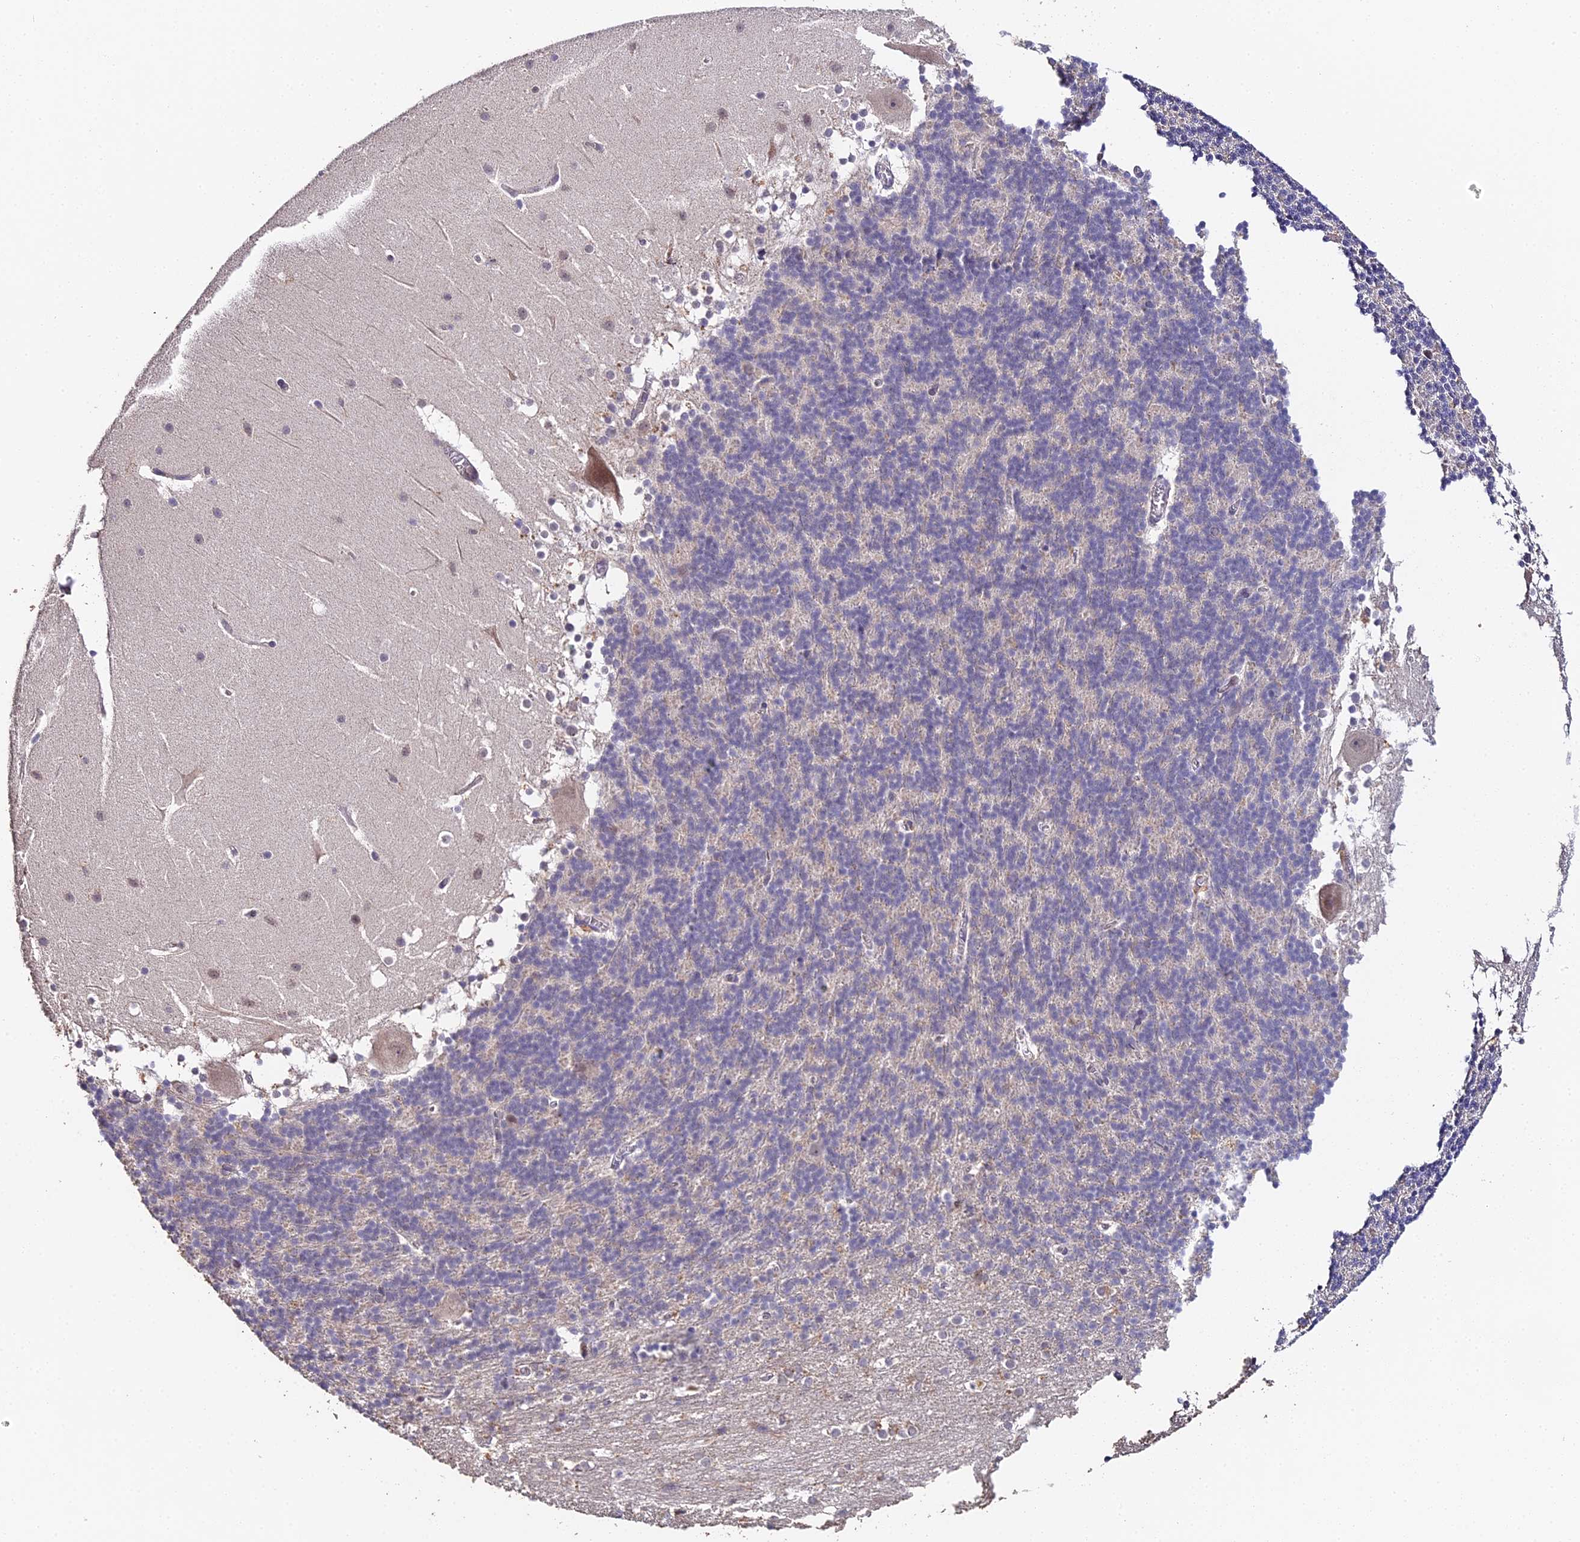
{"staining": {"intensity": "negative", "quantity": "none", "location": "none"}, "tissue": "cerebellum", "cell_type": "Cells in granular layer", "image_type": "normal", "snomed": [{"axis": "morphology", "description": "Normal tissue, NOS"}, {"axis": "topography", "description": "Cerebellum"}], "caption": "This micrograph is of unremarkable cerebellum stained with immunohistochemistry to label a protein in brown with the nuclei are counter-stained blue. There is no staining in cells in granular layer. The staining was performed using DAB (3,3'-diaminobenzidine) to visualize the protein expression in brown, while the nuclei were stained in blue with hematoxylin (Magnification: 20x).", "gene": "TPRX1", "patient": {"sex": "female", "age": 19}}